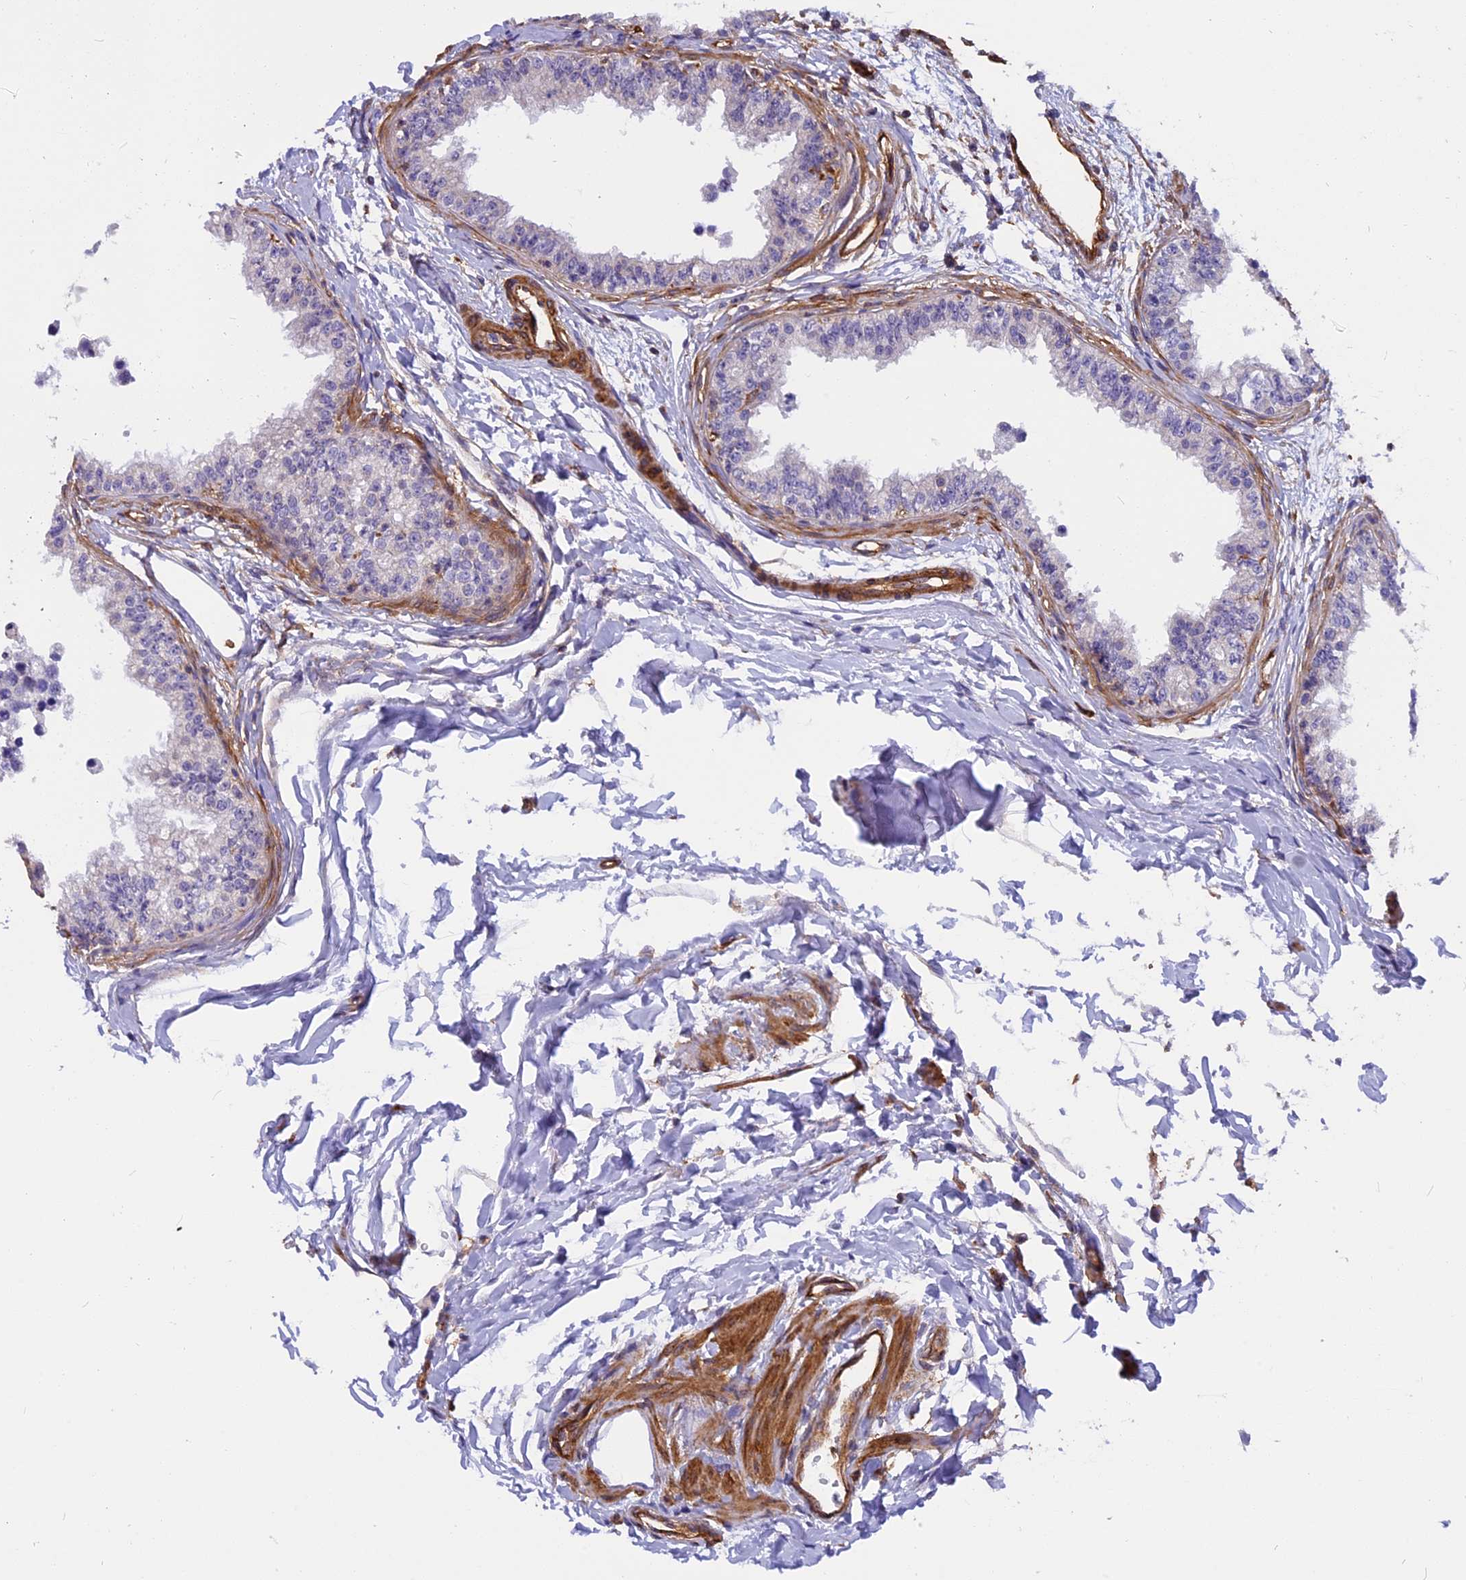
{"staining": {"intensity": "weak", "quantity": "<25%", "location": "cytoplasmic/membranous"}, "tissue": "epididymis", "cell_type": "Glandular cells", "image_type": "normal", "snomed": [{"axis": "morphology", "description": "Normal tissue, NOS"}, {"axis": "morphology", "description": "Adenocarcinoma, metastatic, NOS"}, {"axis": "topography", "description": "Testis"}, {"axis": "topography", "description": "Epididymis"}], "caption": "Immunohistochemistry (IHC) of benign human epididymis shows no positivity in glandular cells.", "gene": "EHBP1L1", "patient": {"sex": "male", "age": 26}}